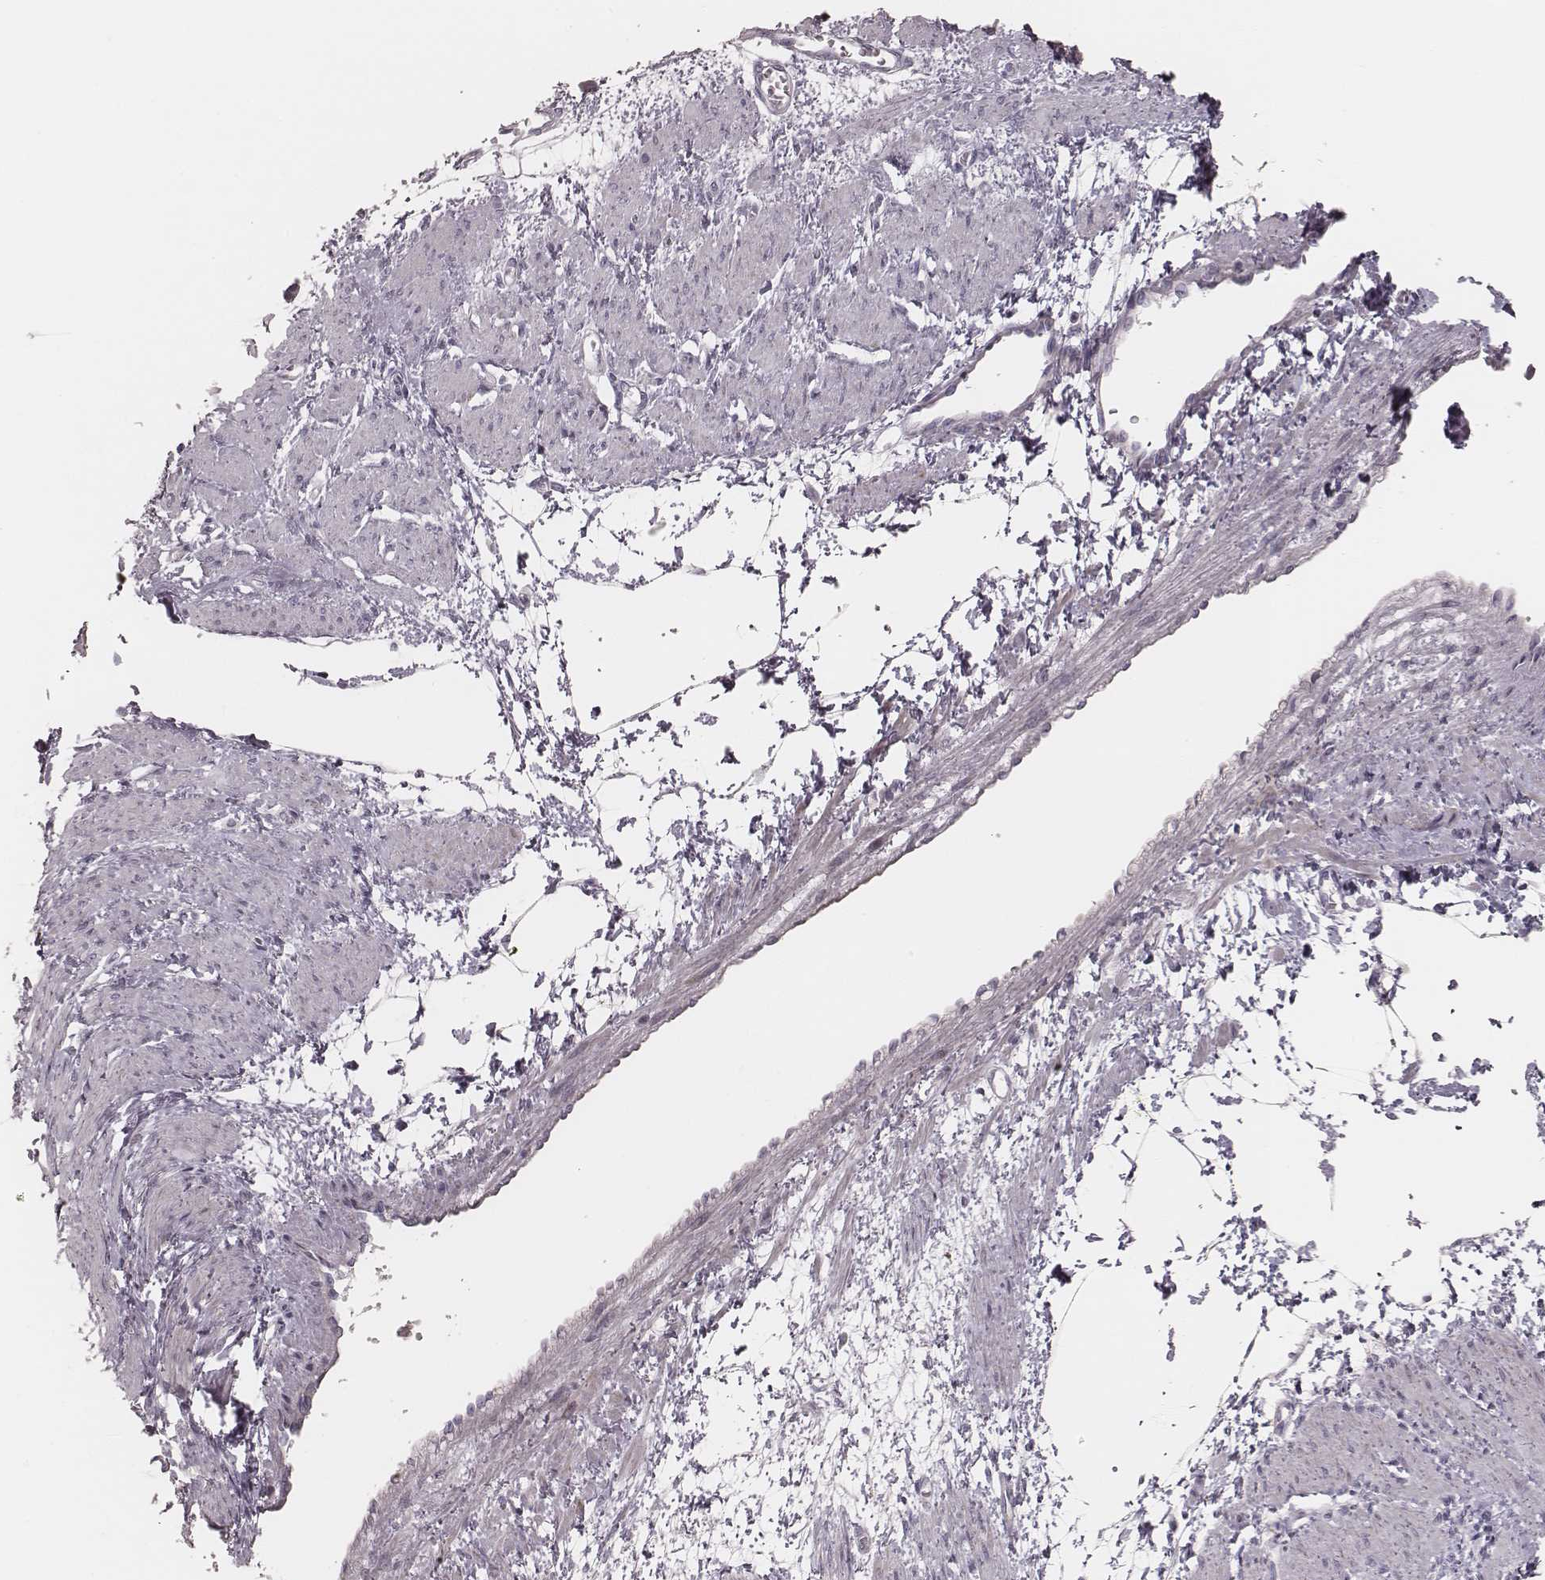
{"staining": {"intensity": "weak", "quantity": "<25%", "location": "cytoplasmic/membranous"}, "tissue": "smooth muscle", "cell_type": "Smooth muscle cells", "image_type": "normal", "snomed": [{"axis": "morphology", "description": "Normal tissue, NOS"}, {"axis": "topography", "description": "Smooth muscle"}, {"axis": "topography", "description": "Uterus"}], "caption": "An IHC image of normal smooth muscle is shown. There is no staining in smooth muscle cells of smooth muscle. (Immunohistochemistry (ihc), brightfield microscopy, high magnification).", "gene": "KIF5C", "patient": {"sex": "female", "age": 39}}